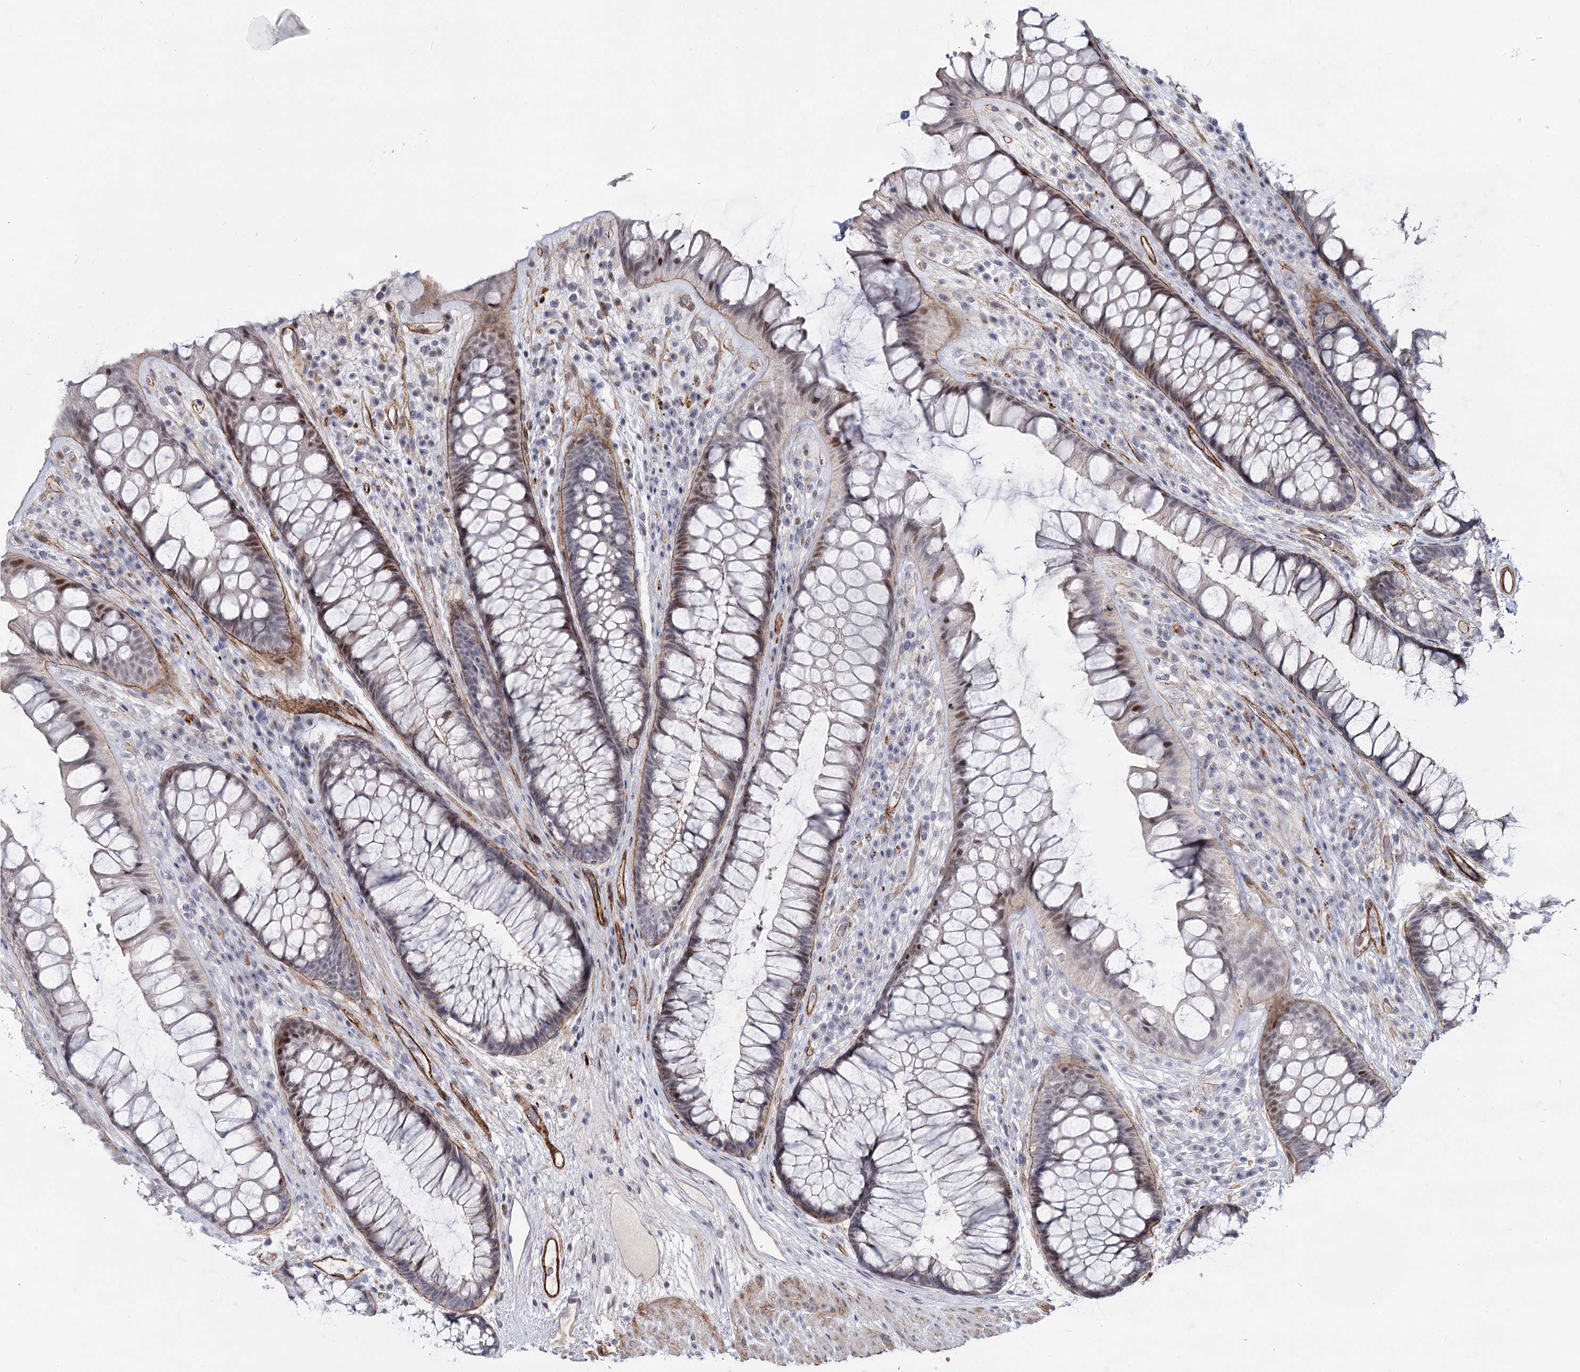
{"staining": {"intensity": "moderate", "quantity": "<25%", "location": "nuclear"}, "tissue": "rectum", "cell_type": "Glandular cells", "image_type": "normal", "snomed": [{"axis": "morphology", "description": "Normal tissue, NOS"}, {"axis": "topography", "description": "Rectum"}], "caption": "Immunohistochemical staining of benign rectum displays <25% levels of moderate nuclear protein staining in approximately <25% of glandular cells.", "gene": "ATL2", "patient": {"sex": "male", "age": 74}}